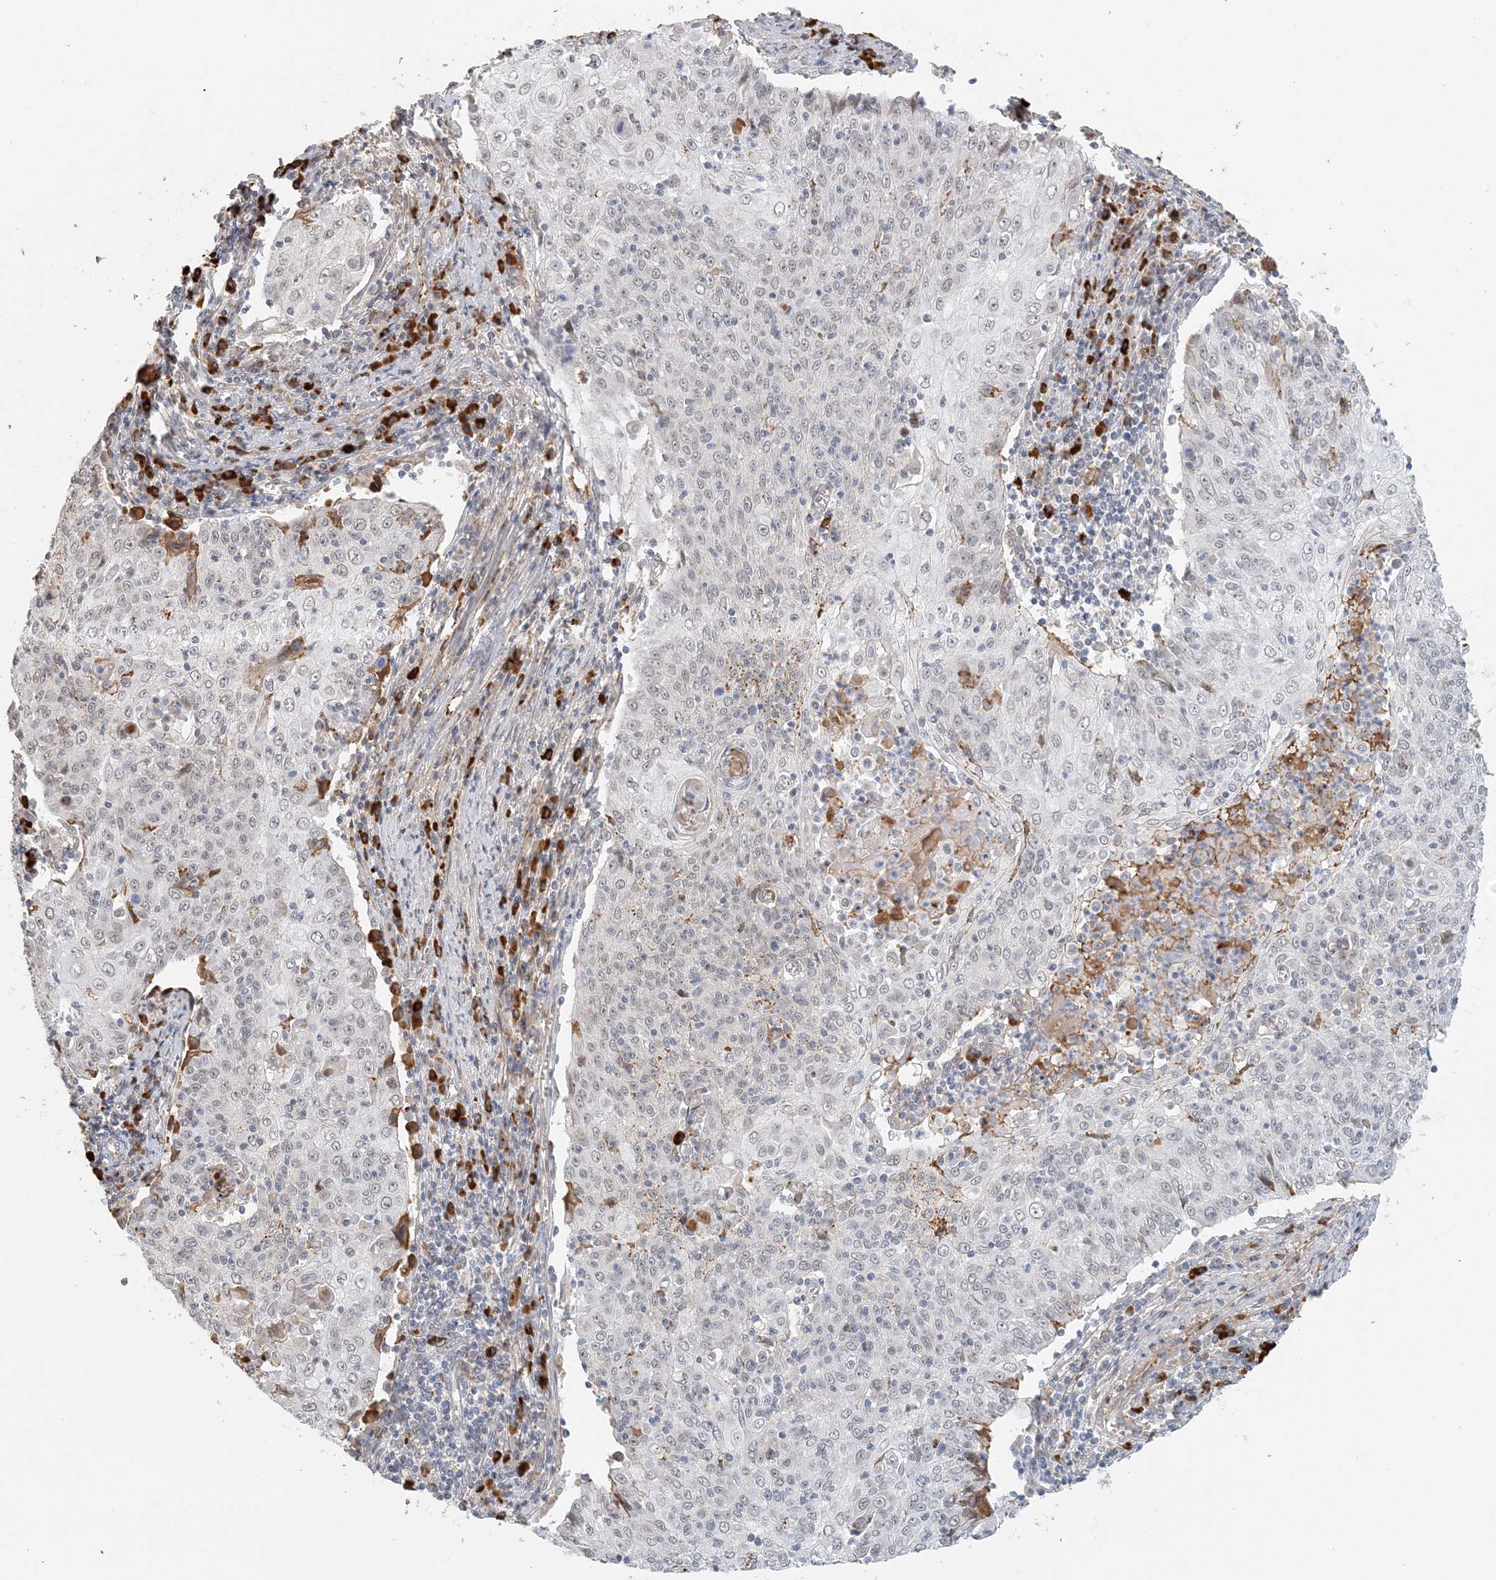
{"staining": {"intensity": "negative", "quantity": "none", "location": "none"}, "tissue": "cervical cancer", "cell_type": "Tumor cells", "image_type": "cancer", "snomed": [{"axis": "morphology", "description": "Squamous cell carcinoma, NOS"}, {"axis": "topography", "description": "Cervix"}], "caption": "A photomicrograph of human cervical squamous cell carcinoma is negative for staining in tumor cells.", "gene": "ZCCHC4", "patient": {"sex": "female", "age": 48}}